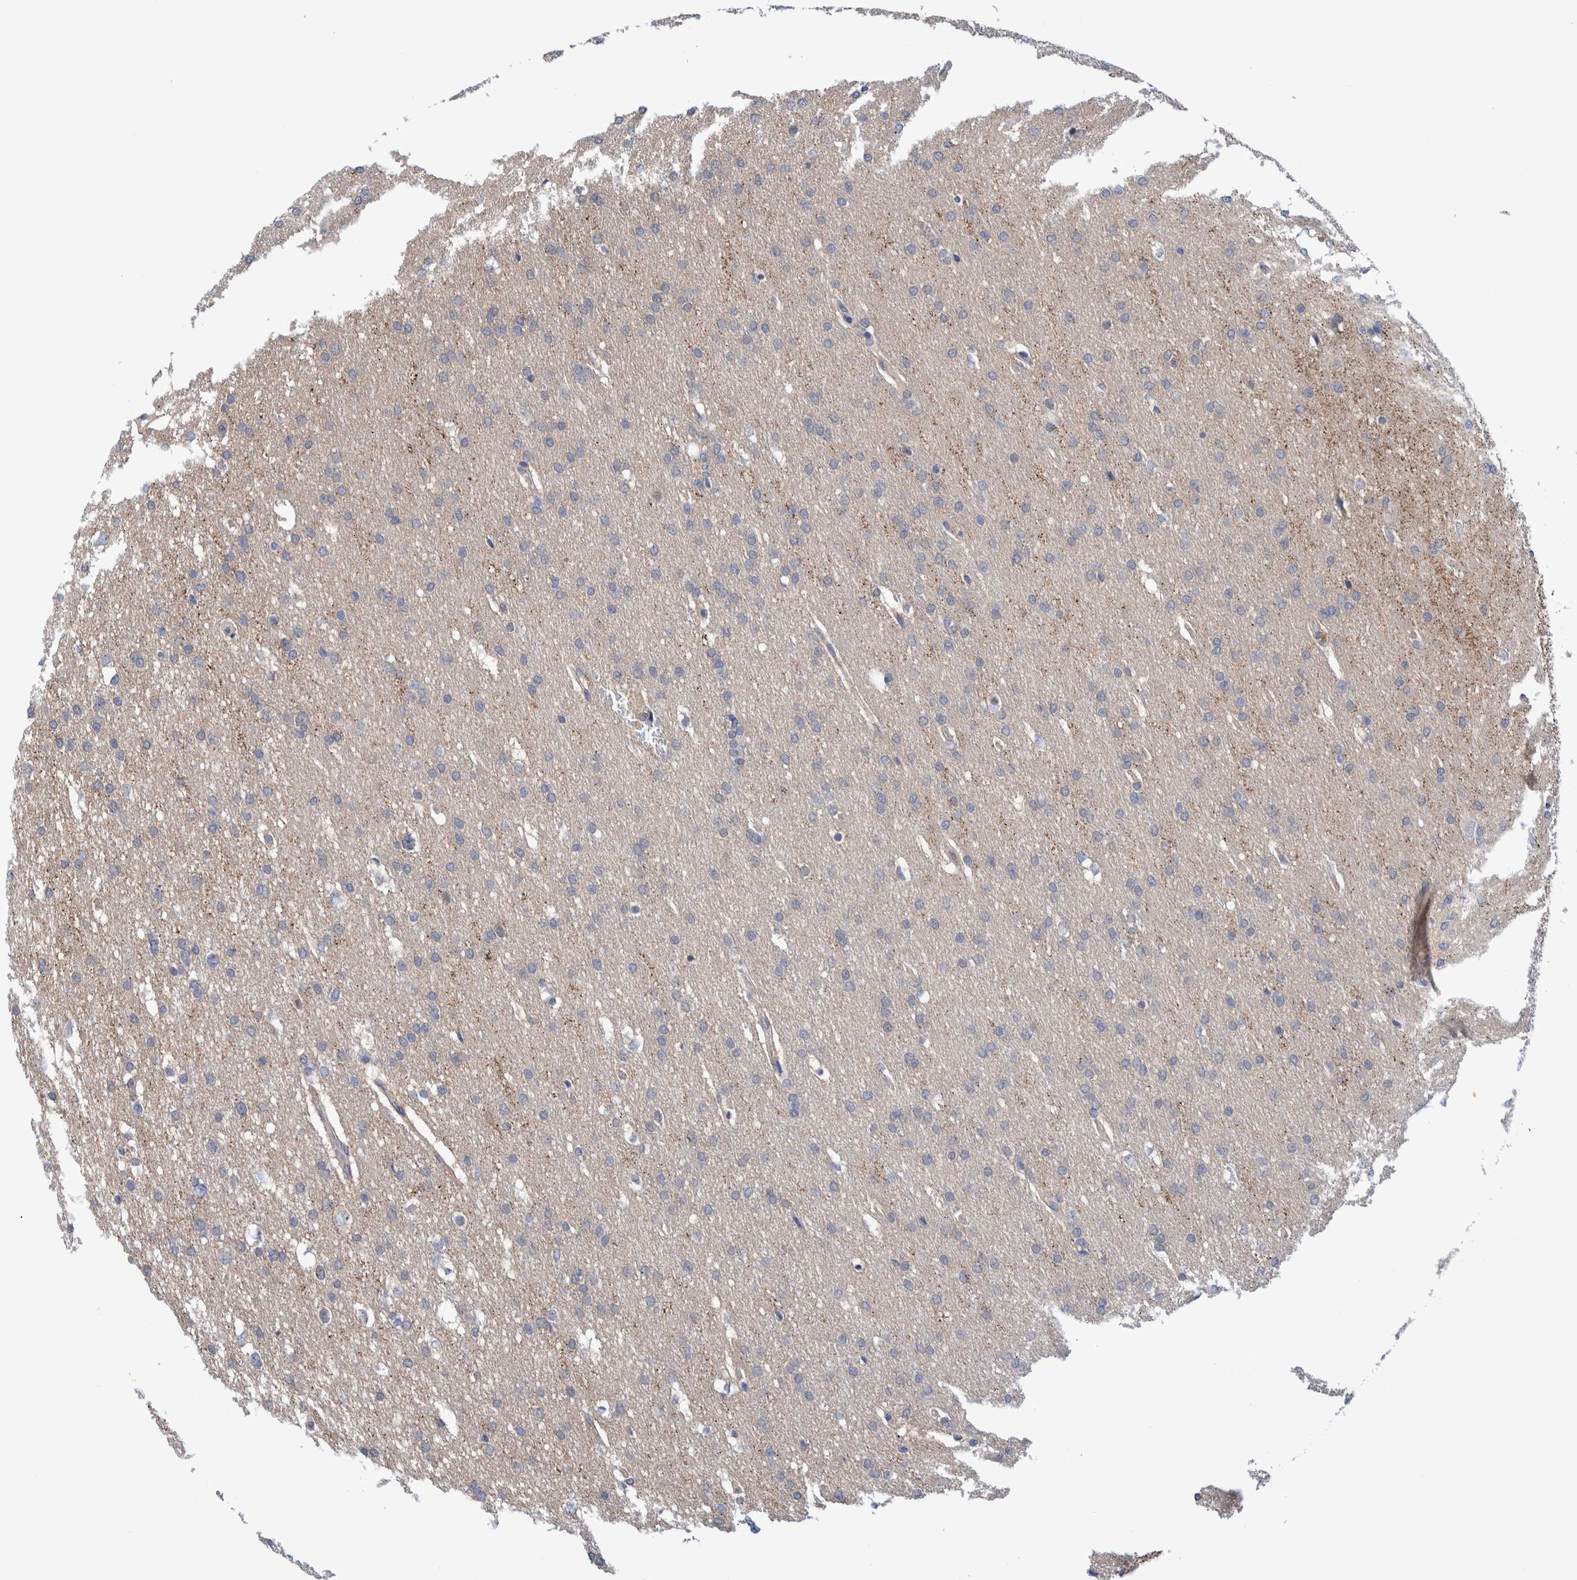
{"staining": {"intensity": "negative", "quantity": "none", "location": "none"}, "tissue": "glioma", "cell_type": "Tumor cells", "image_type": "cancer", "snomed": [{"axis": "morphology", "description": "Glioma, malignant, Low grade"}, {"axis": "topography", "description": "Brain"}], "caption": "DAB (3,3'-diaminobenzidine) immunohistochemical staining of human malignant glioma (low-grade) demonstrates no significant expression in tumor cells.", "gene": "PFAS", "patient": {"sex": "female", "age": 37}}